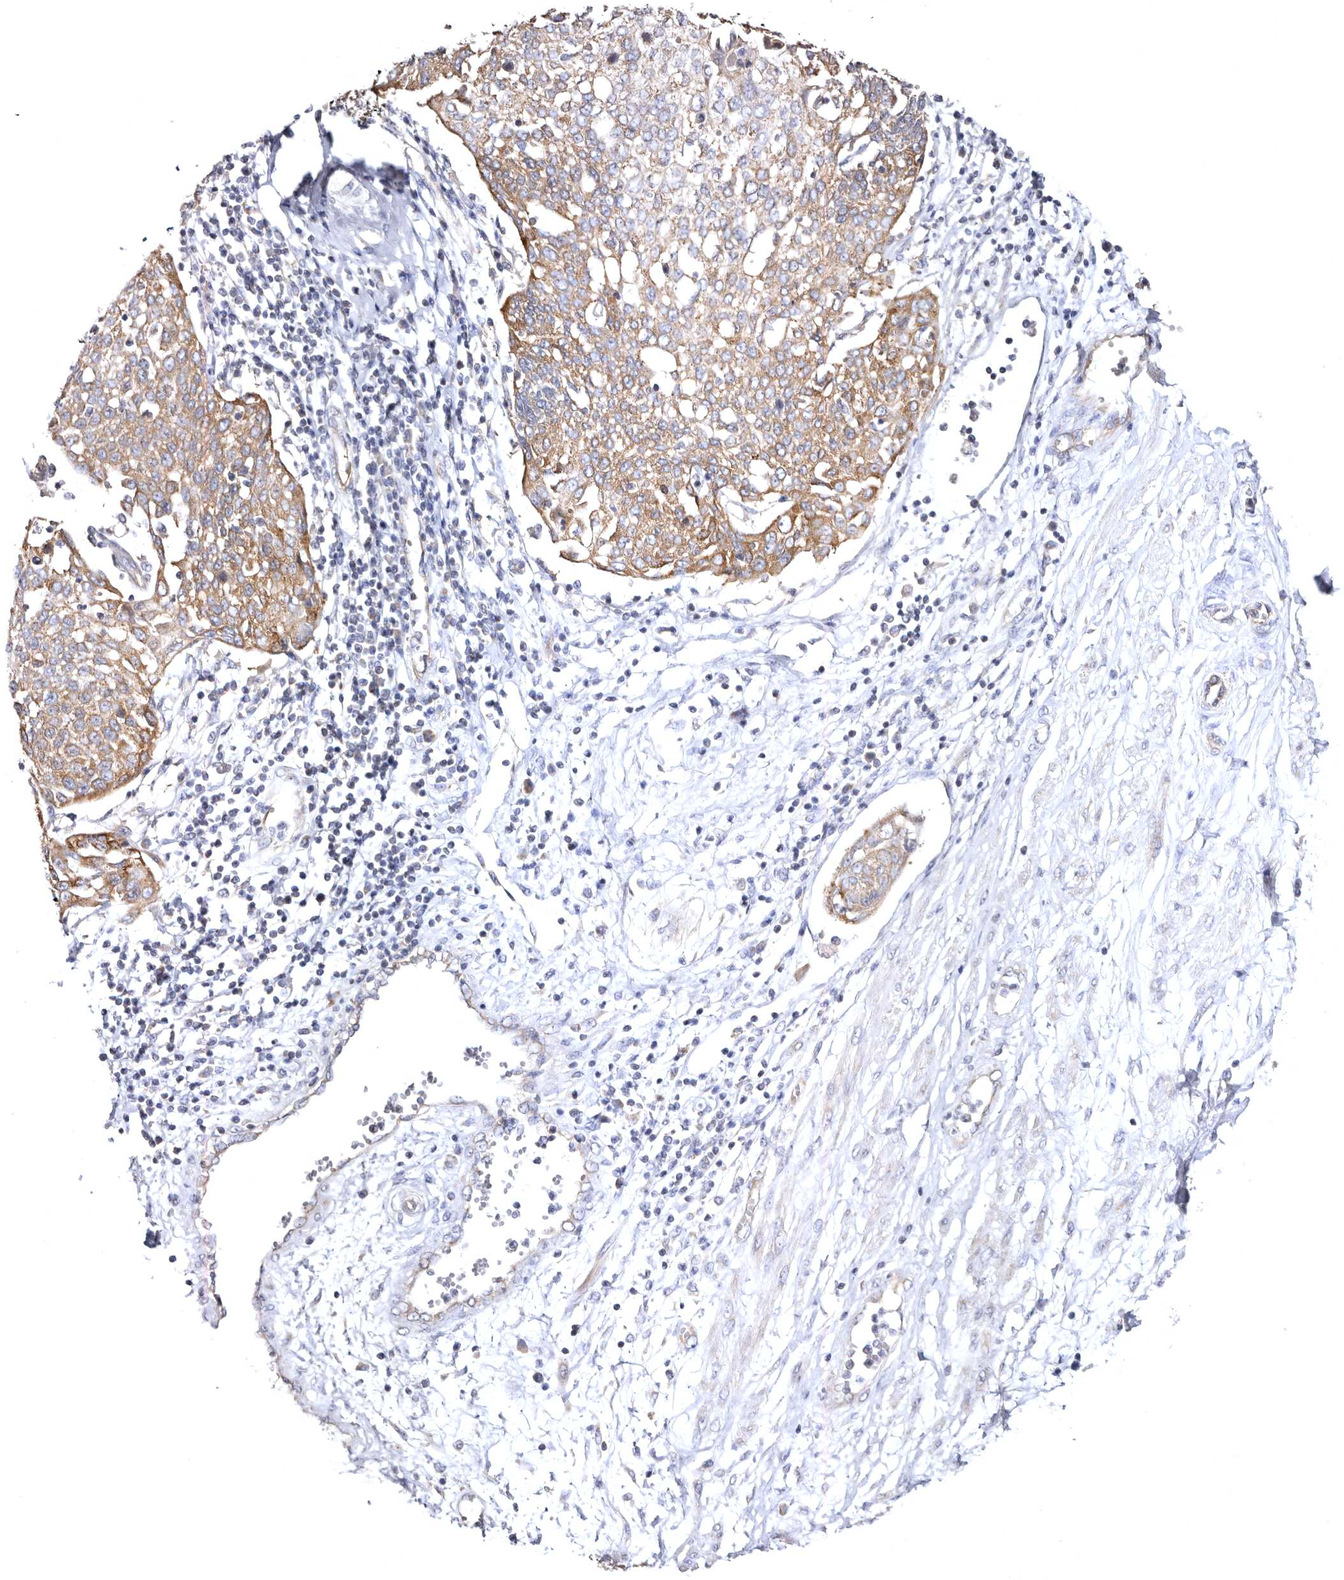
{"staining": {"intensity": "moderate", "quantity": ">75%", "location": "cytoplasmic/membranous"}, "tissue": "cervical cancer", "cell_type": "Tumor cells", "image_type": "cancer", "snomed": [{"axis": "morphology", "description": "Squamous cell carcinoma, NOS"}, {"axis": "topography", "description": "Cervix"}], "caption": "Squamous cell carcinoma (cervical) stained with a brown dye exhibits moderate cytoplasmic/membranous positive staining in about >75% of tumor cells.", "gene": "BAIAP2L1", "patient": {"sex": "female", "age": 34}}